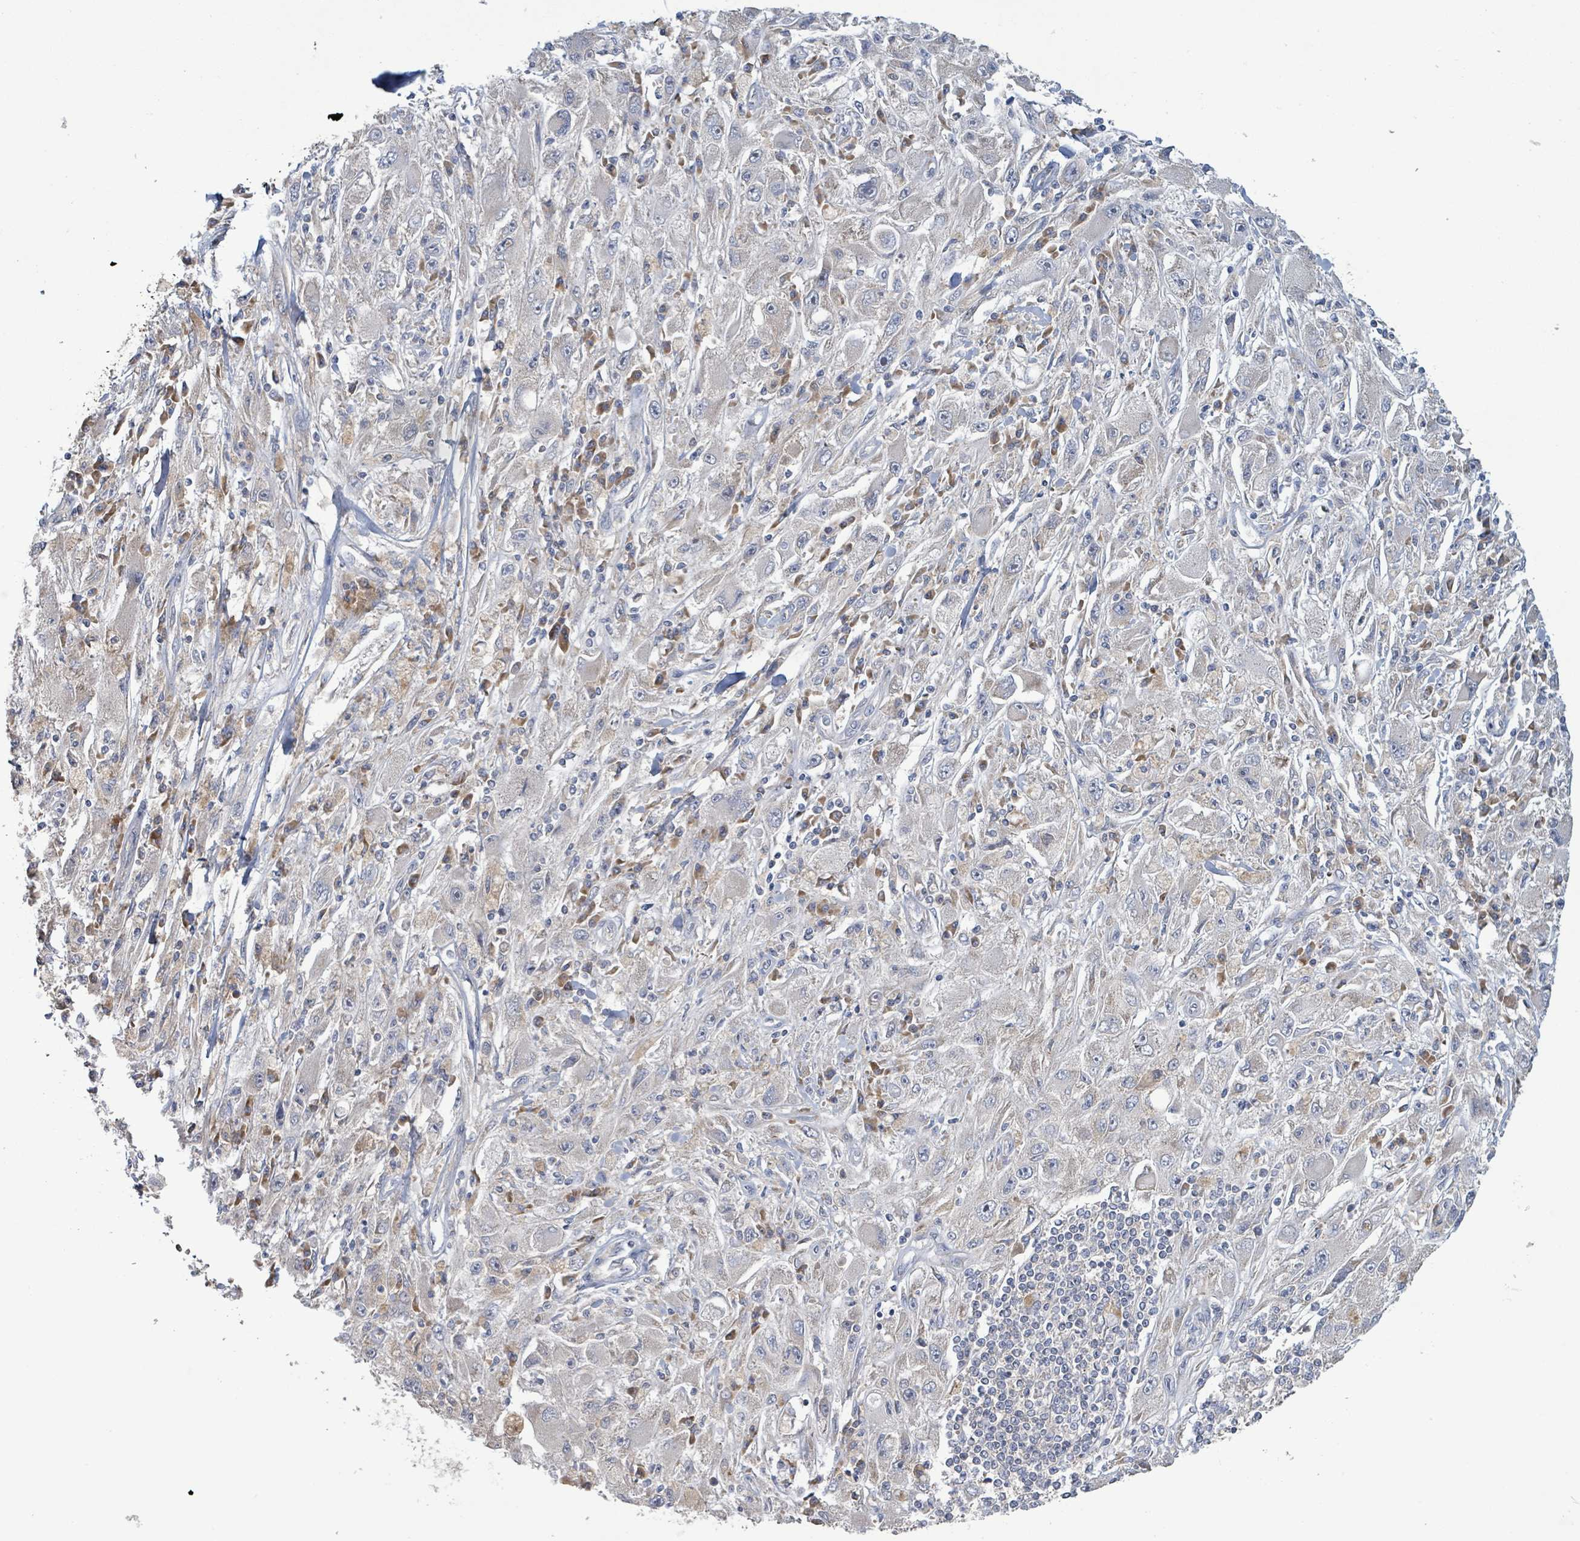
{"staining": {"intensity": "negative", "quantity": "none", "location": "none"}, "tissue": "melanoma", "cell_type": "Tumor cells", "image_type": "cancer", "snomed": [{"axis": "morphology", "description": "Malignant melanoma, Metastatic site"}, {"axis": "topography", "description": "Skin"}], "caption": "High power microscopy photomicrograph of an immunohistochemistry histopathology image of malignant melanoma (metastatic site), revealing no significant staining in tumor cells. (DAB IHC, high magnification).", "gene": "RPL32", "patient": {"sex": "male", "age": 53}}